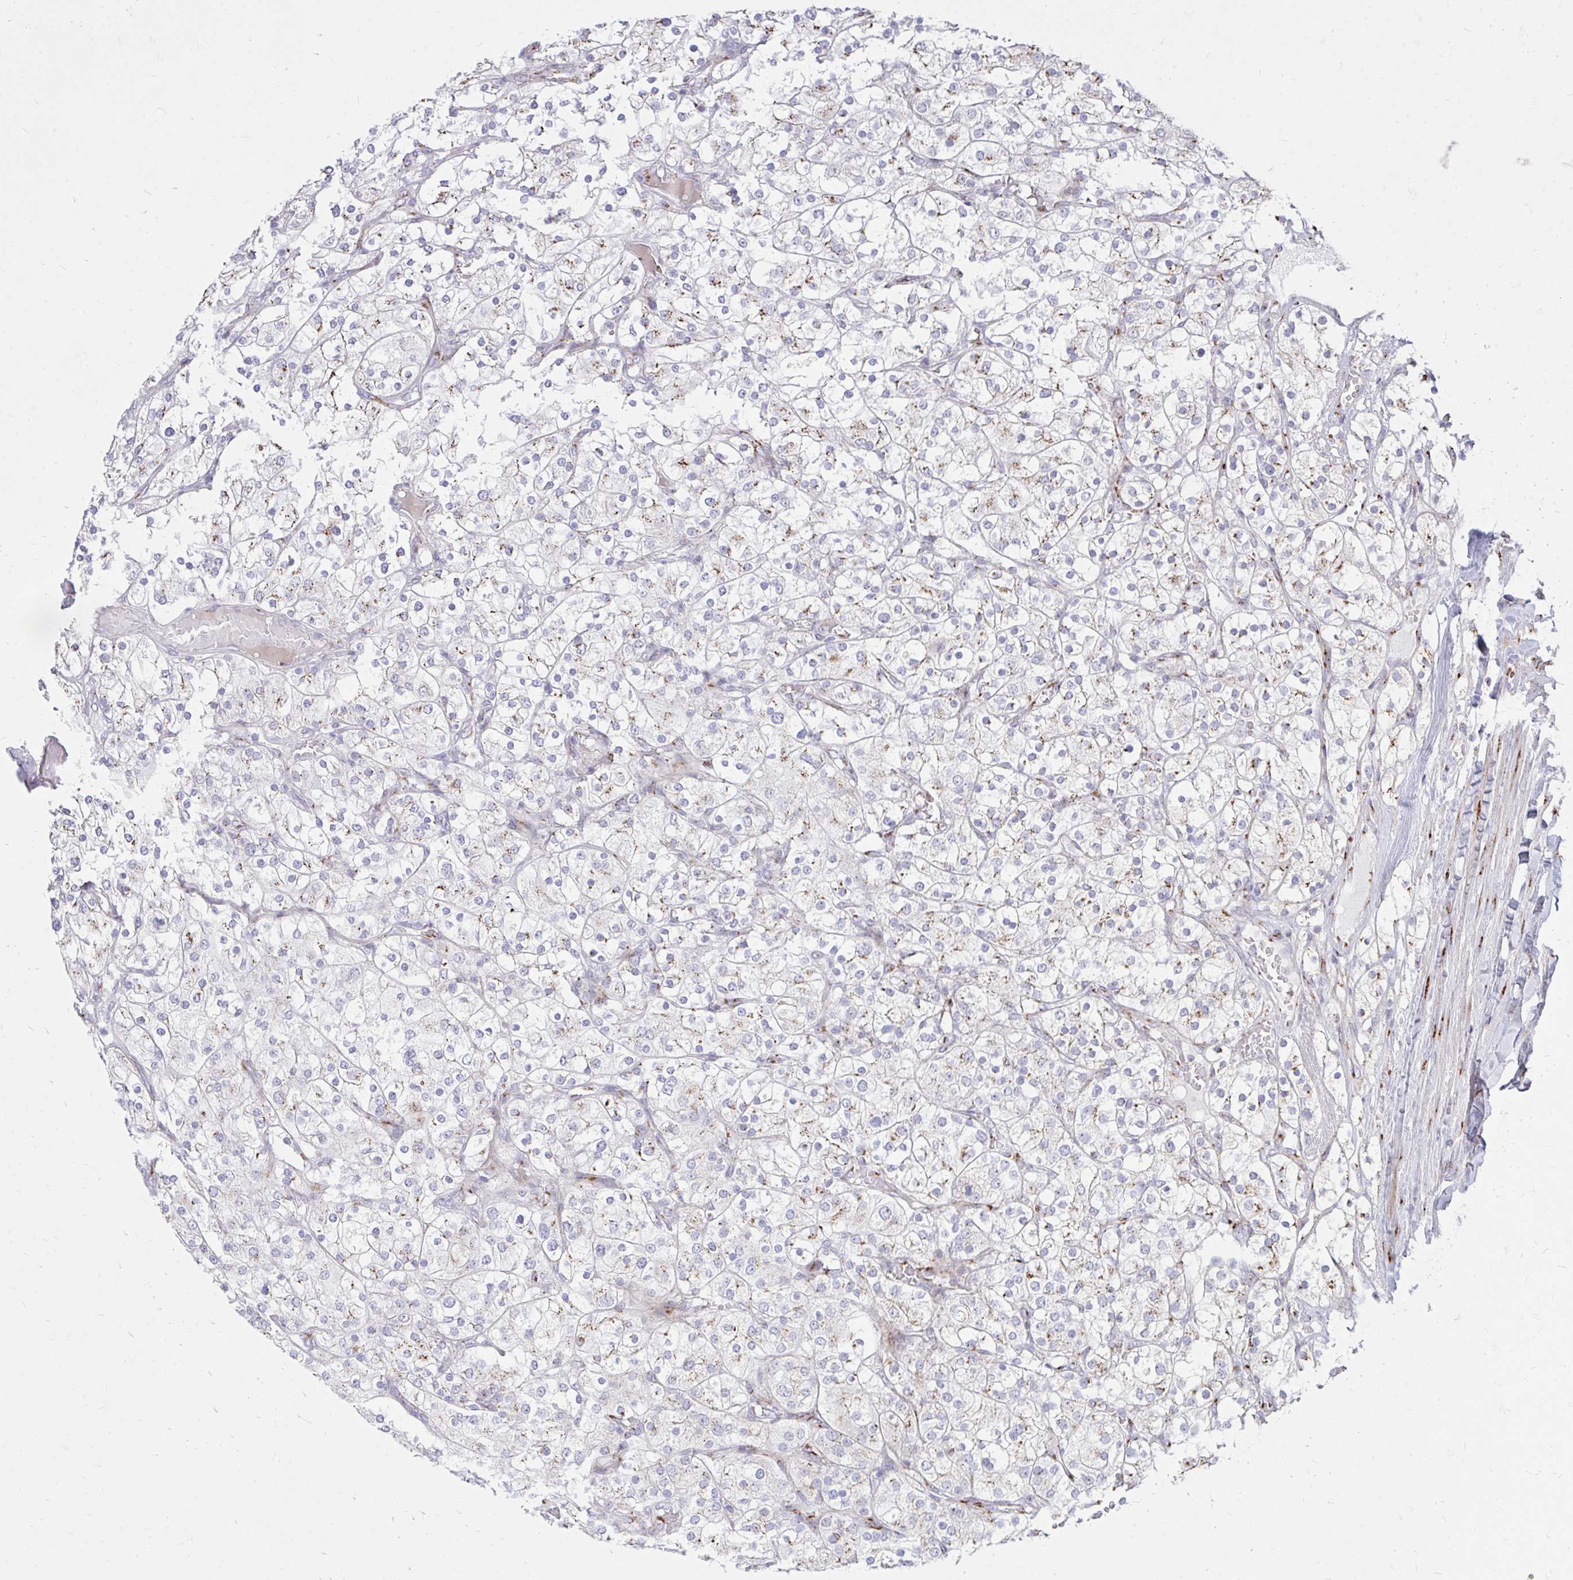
{"staining": {"intensity": "weak", "quantity": "25%-75%", "location": "cytoplasmic/membranous"}, "tissue": "renal cancer", "cell_type": "Tumor cells", "image_type": "cancer", "snomed": [{"axis": "morphology", "description": "Adenocarcinoma, NOS"}, {"axis": "topography", "description": "Kidney"}], "caption": "This is a histology image of immunohistochemistry staining of renal cancer (adenocarcinoma), which shows weak staining in the cytoplasmic/membranous of tumor cells.", "gene": "RAB6B", "patient": {"sex": "male", "age": 80}}